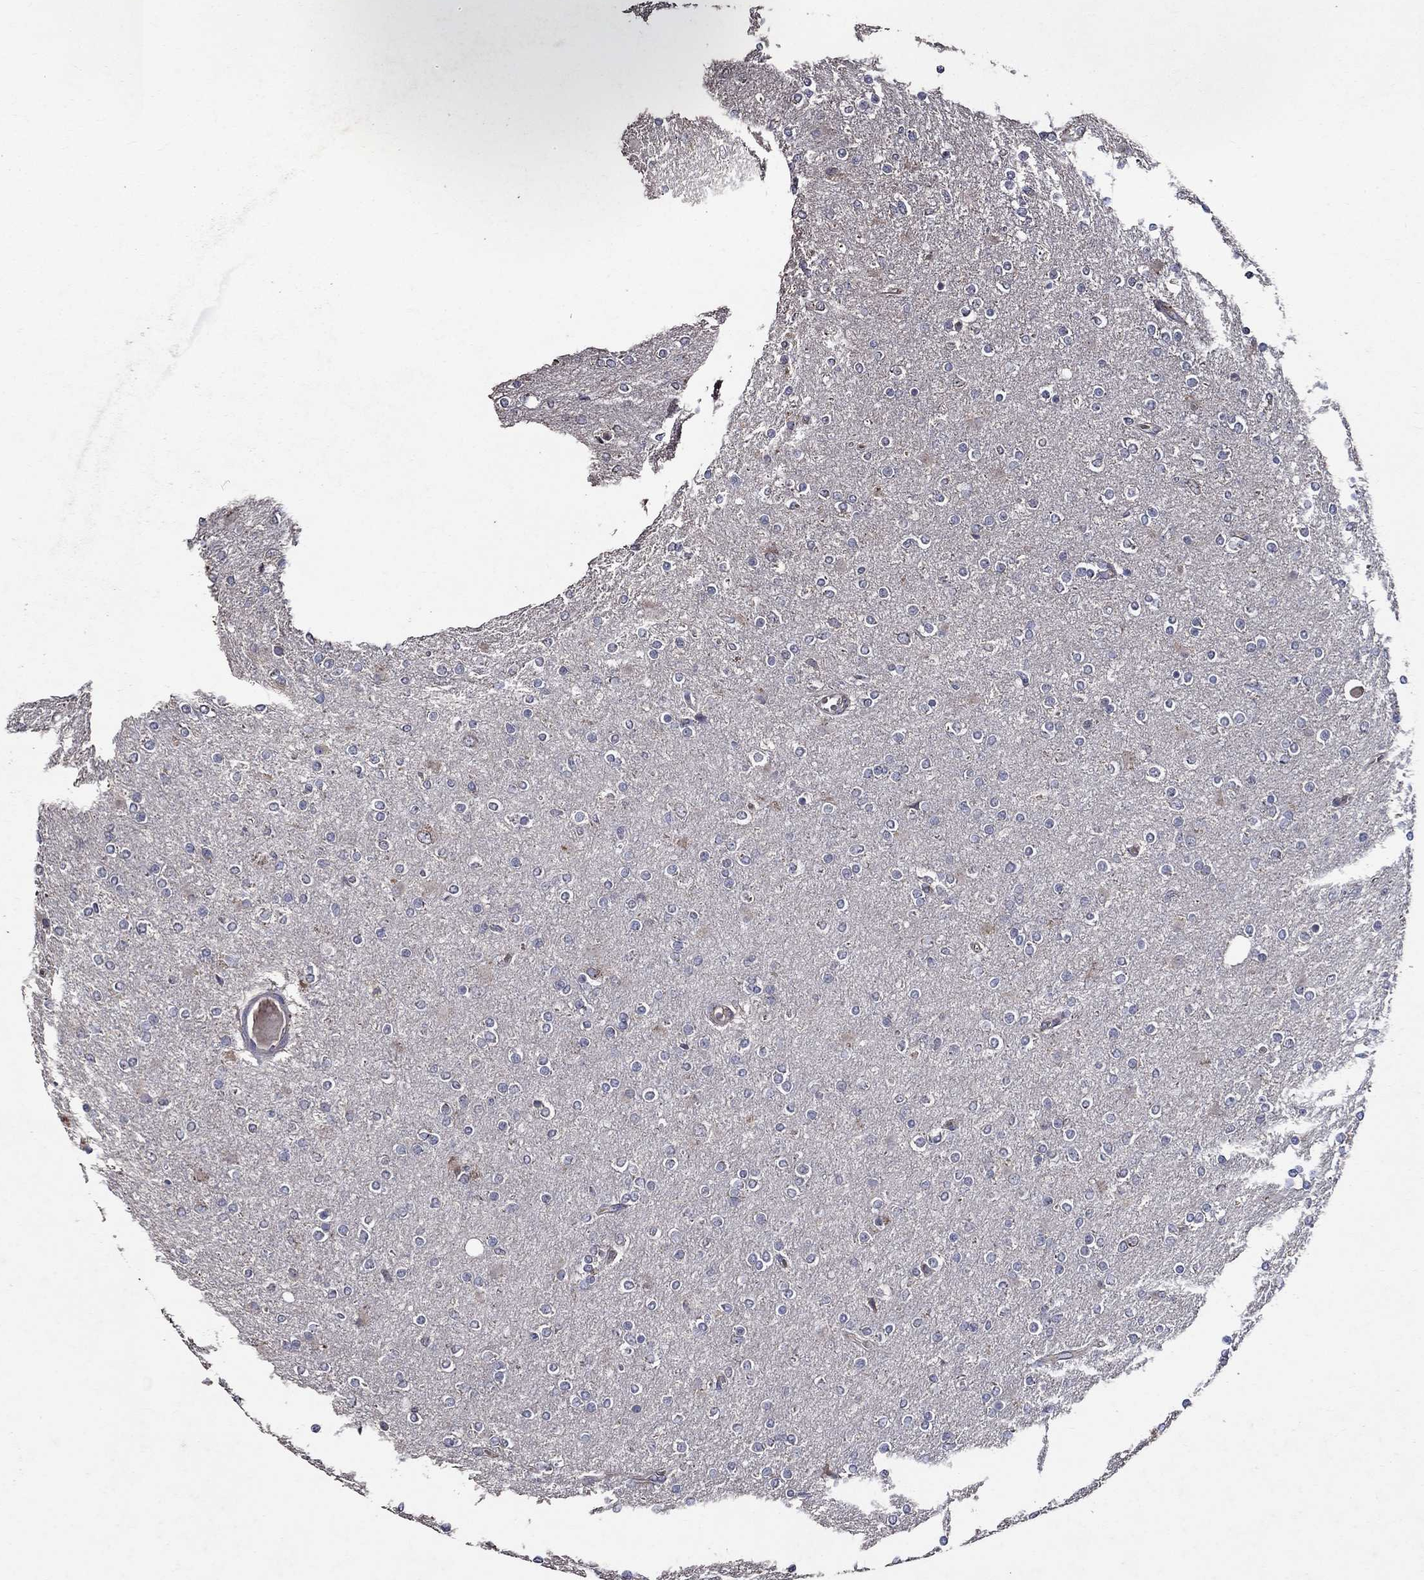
{"staining": {"intensity": "negative", "quantity": "none", "location": "none"}, "tissue": "glioma", "cell_type": "Tumor cells", "image_type": "cancer", "snomed": [{"axis": "morphology", "description": "Glioma, malignant, High grade"}, {"axis": "topography", "description": "Cerebral cortex"}], "caption": "Immunohistochemical staining of glioma shows no significant expression in tumor cells.", "gene": "HAP1", "patient": {"sex": "male", "age": 70}}